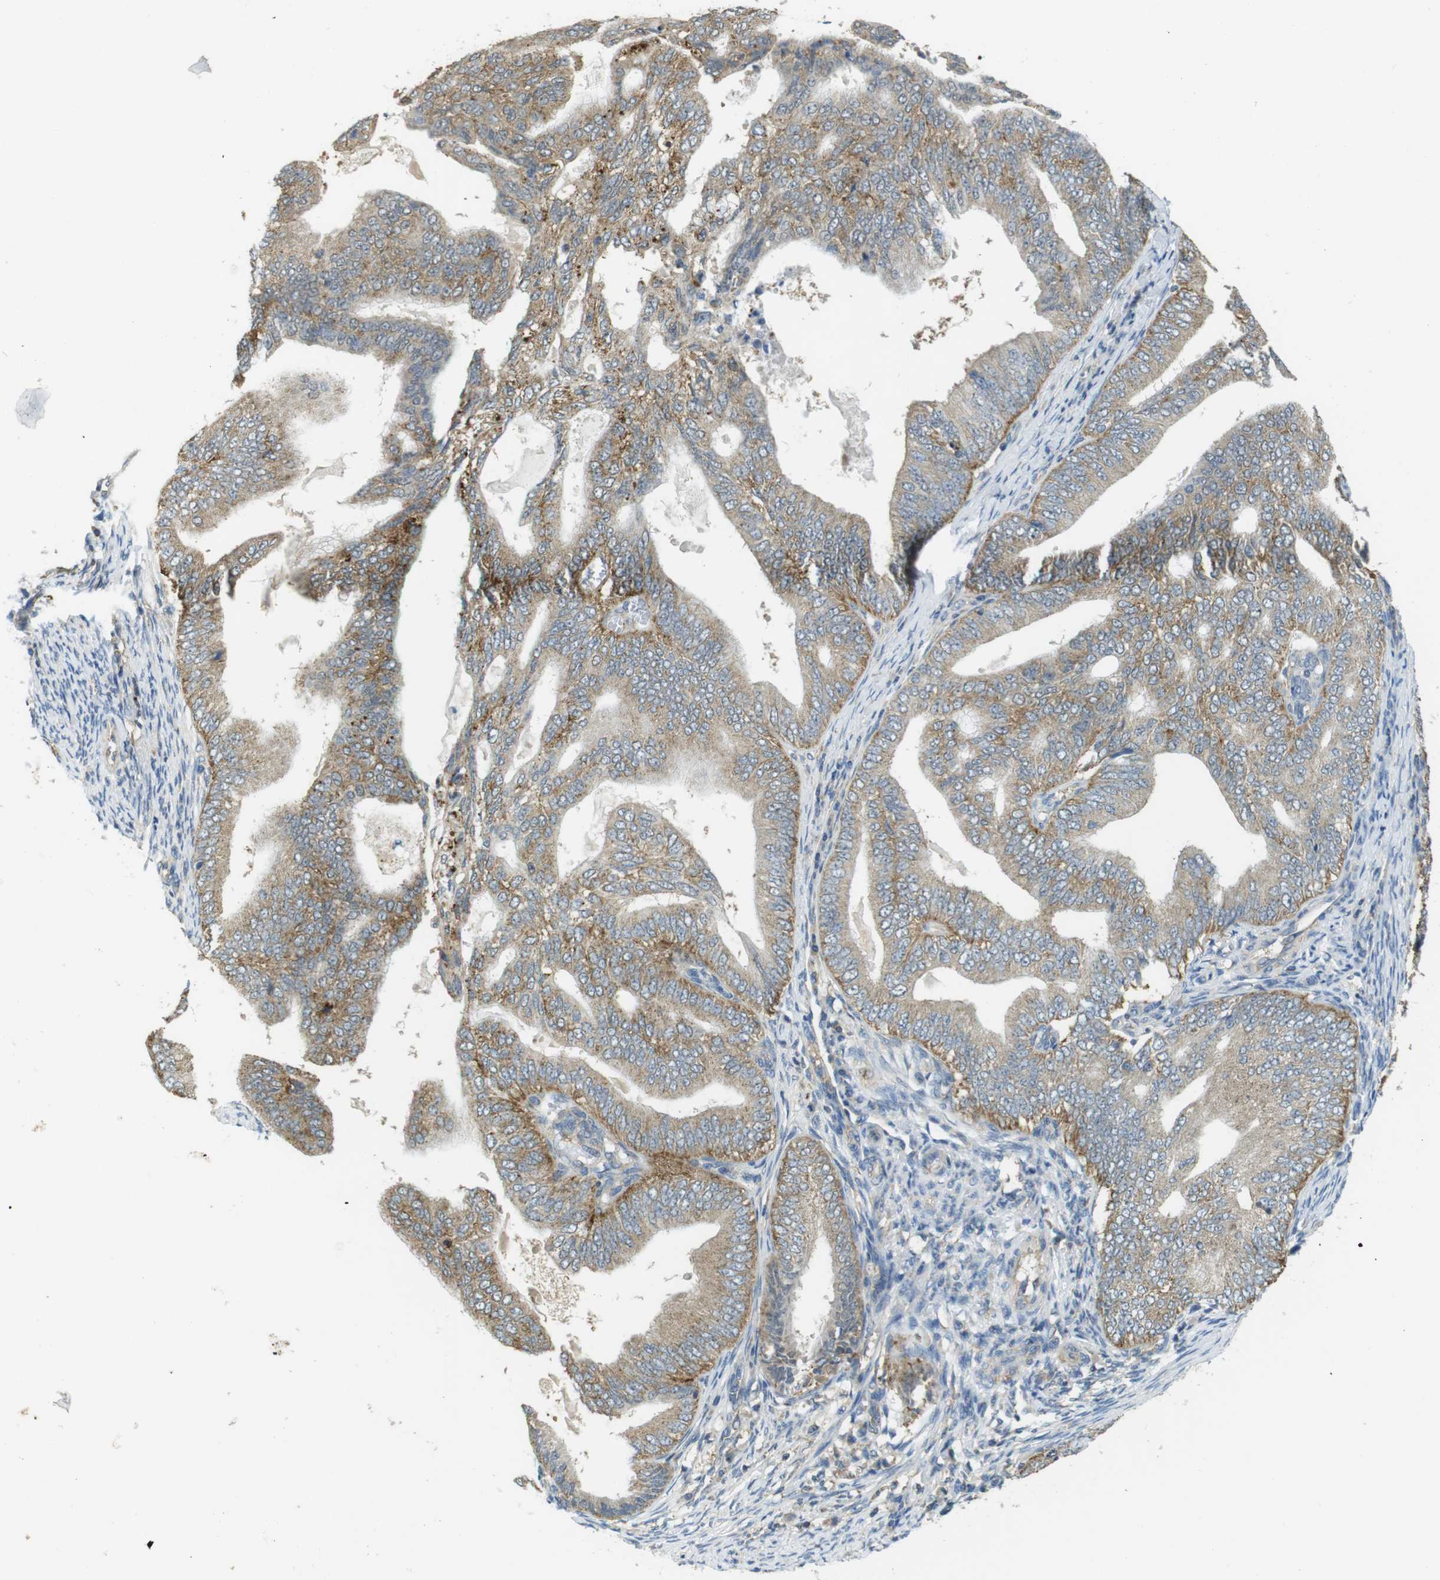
{"staining": {"intensity": "moderate", "quantity": ">75%", "location": "cytoplasmic/membranous"}, "tissue": "endometrial cancer", "cell_type": "Tumor cells", "image_type": "cancer", "snomed": [{"axis": "morphology", "description": "Adenocarcinoma, NOS"}, {"axis": "topography", "description": "Endometrium"}], "caption": "DAB (3,3'-diaminobenzidine) immunohistochemical staining of endometrial cancer (adenocarcinoma) reveals moderate cytoplasmic/membranous protein expression in about >75% of tumor cells. The staining was performed using DAB to visualize the protein expression in brown, while the nuclei were stained in blue with hematoxylin (Magnification: 20x).", "gene": "BRI3BP", "patient": {"sex": "female", "age": 58}}